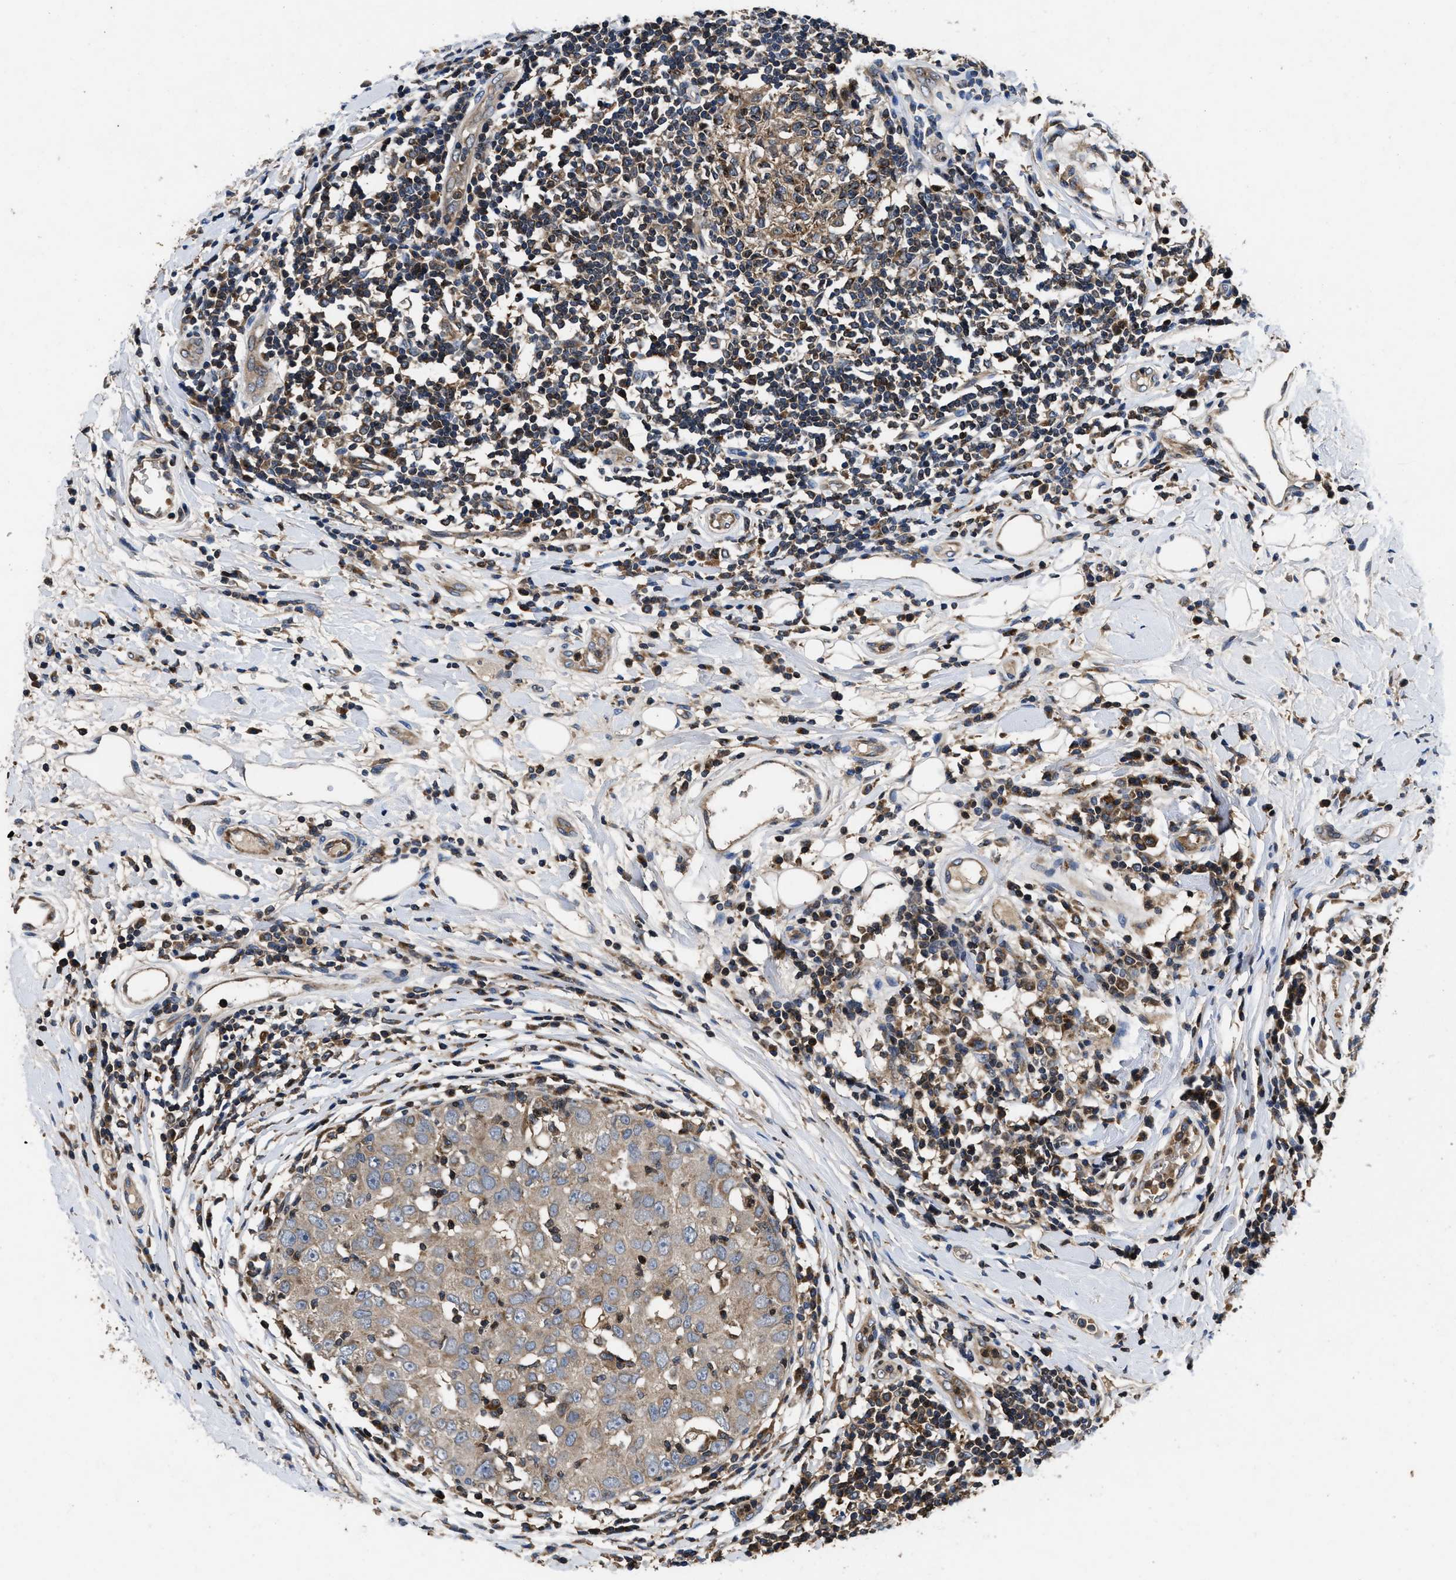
{"staining": {"intensity": "weak", "quantity": "25%-75%", "location": "cytoplasmic/membranous"}, "tissue": "breast cancer", "cell_type": "Tumor cells", "image_type": "cancer", "snomed": [{"axis": "morphology", "description": "Duct carcinoma"}, {"axis": "topography", "description": "Breast"}], "caption": "This is a micrograph of IHC staining of intraductal carcinoma (breast), which shows weak expression in the cytoplasmic/membranous of tumor cells.", "gene": "YBEY", "patient": {"sex": "female", "age": 27}}